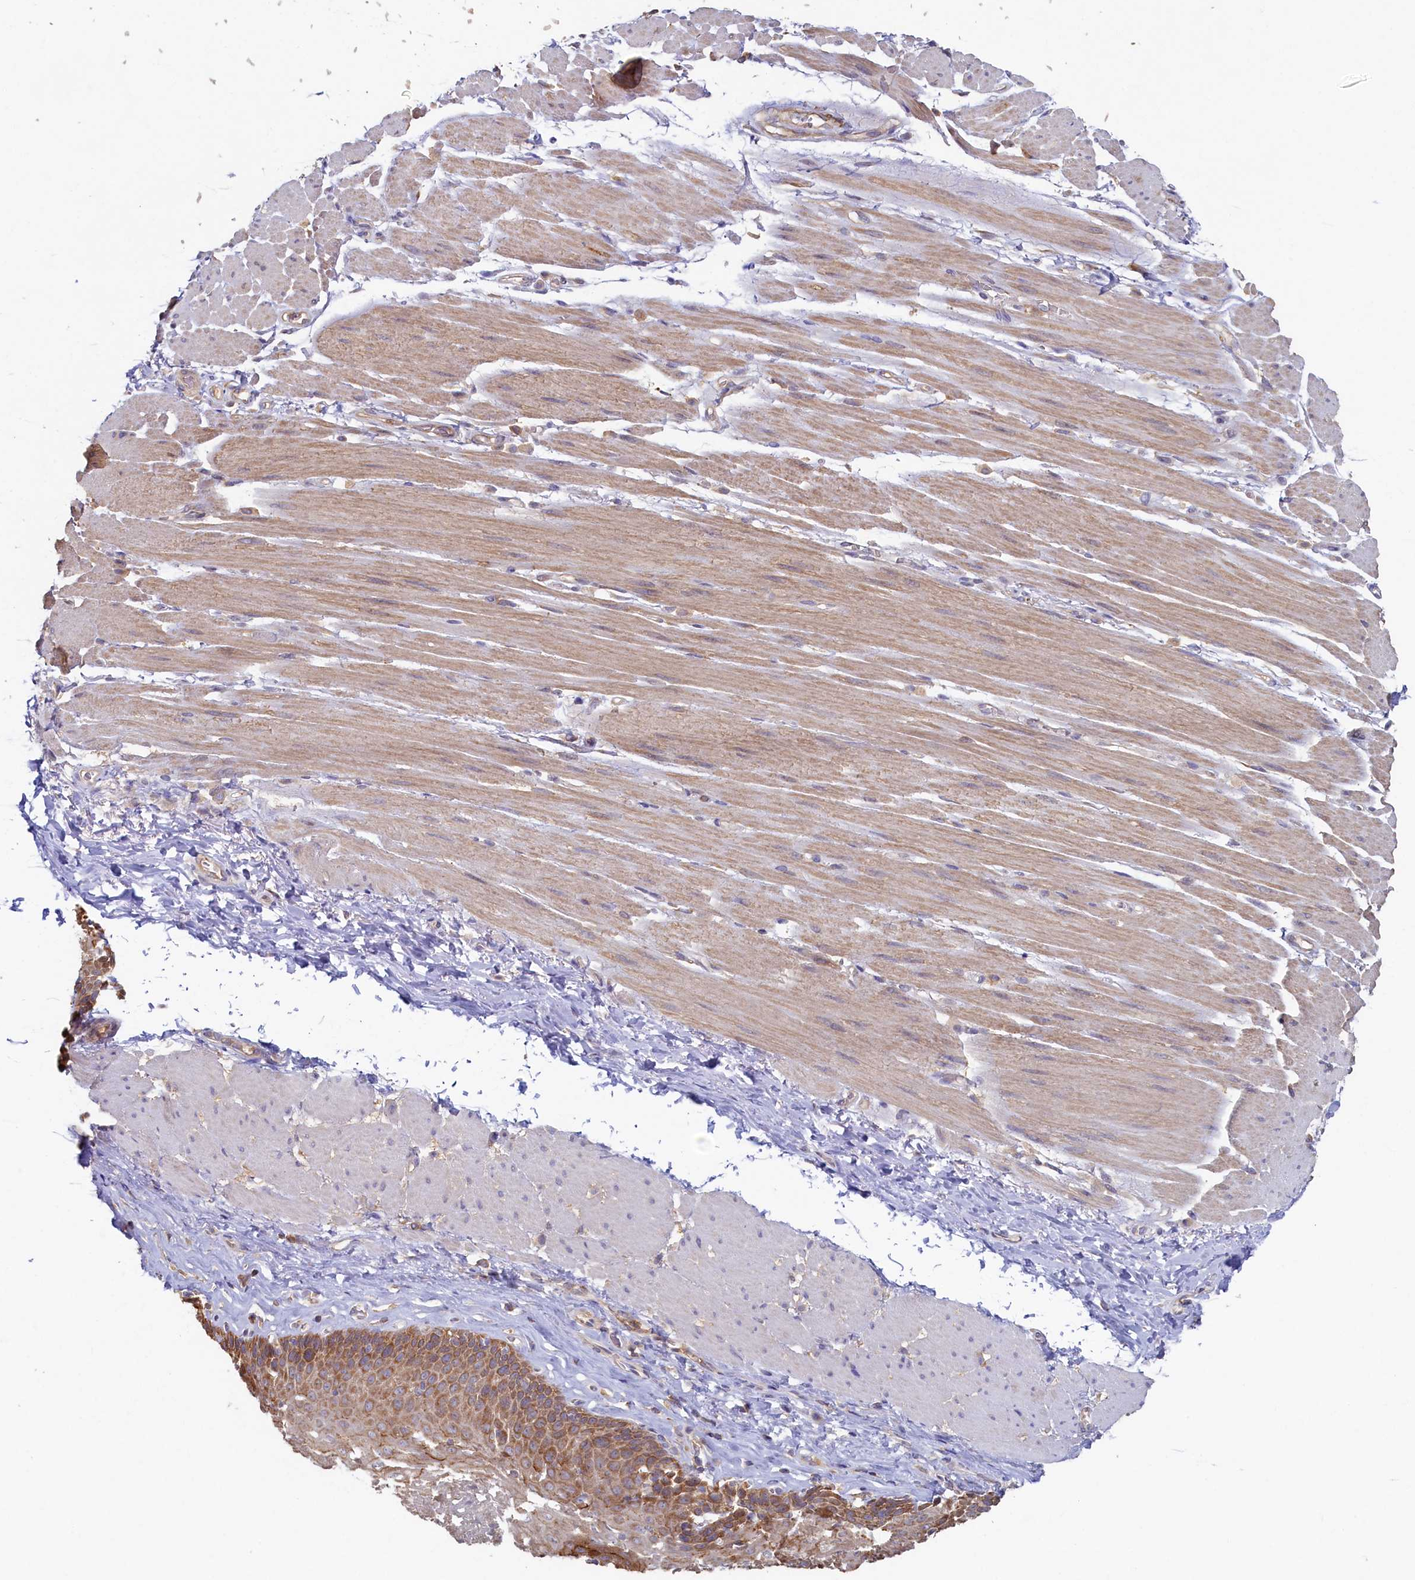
{"staining": {"intensity": "moderate", "quantity": ">75%", "location": "cytoplasmic/membranous"}, "tissue": "esophagus", "cell_type": "Squamous epithelial cells", "image_type": "normal", "snomed": [{"axis": "morphology", "description": "Normal tissue, NOS"}, {"axis": "topography", "description": "Esophagus"}], "caption": "About >75% of squamous epithelial cells in benign human esophagus show moderate cytoplasmic/membranous protein positivity as visualized by brown immunohistochemical staining.", "gene": "TIMM8B", "patient": {"sex": "female", "age": 66}}